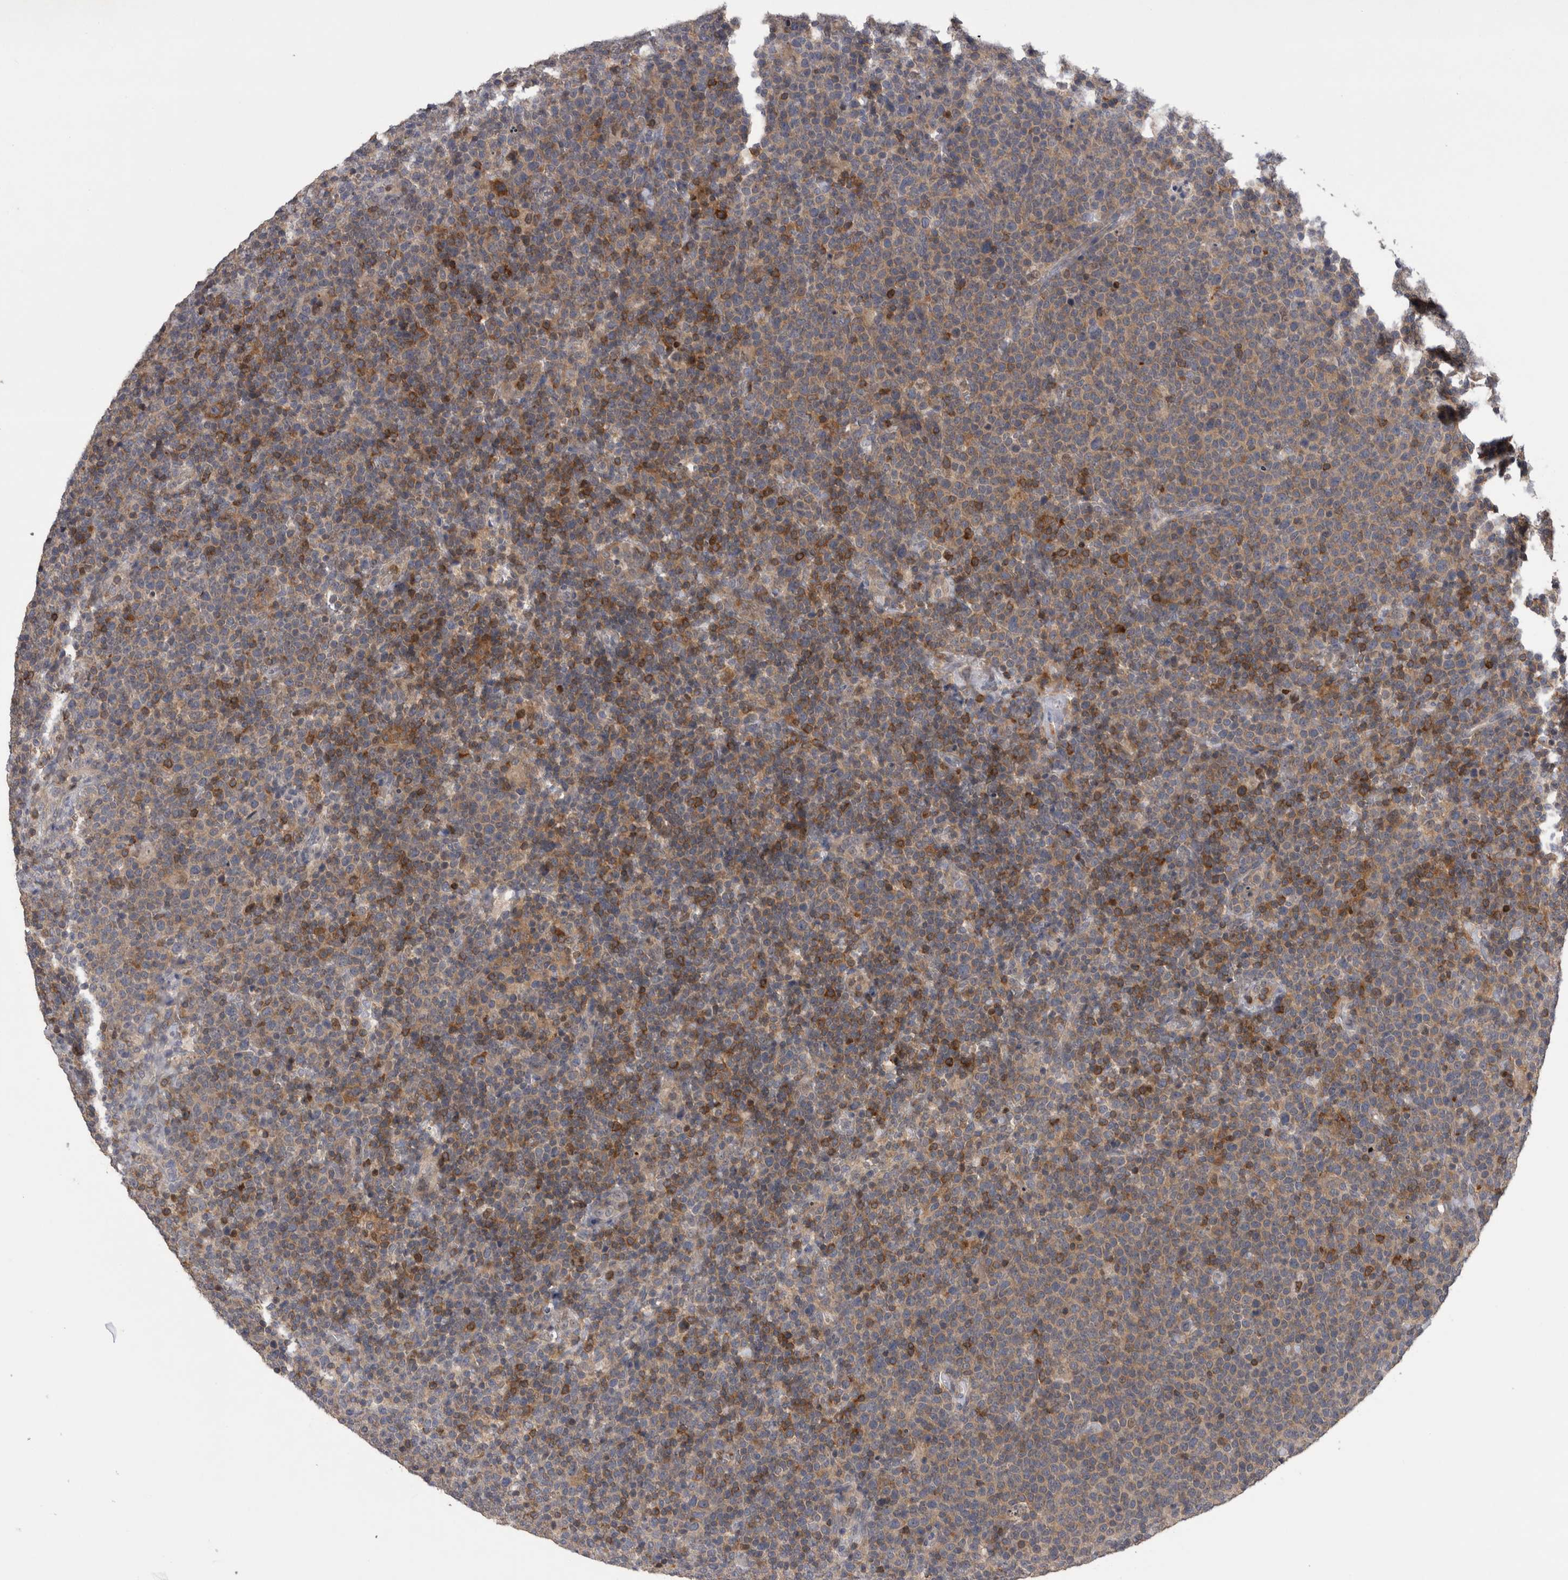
{"staining": {"intensity": "moderate", "quantity": "<25%", "location": "cytoplasmic/membranous"}, "tissue": "lymphoma", "cell_type": "Tumor cells", "image_type": "cancer", "snomed": [{"axis": "morphology", "description": "Malignant lymphoma, non-Hodgkin's type, High grade"}, {"axis": "topography", "description": "Lymph node"}], "caption": "Human malignant lymphoma, non-Hodgkin's type (high-grade) stained with a brown dye demonstrates moderate cytoplasmic/membranous positive staining in approximately <25% of tumor cells.", "gene": "NFATC2", "patient": {"sex": "male", "age": 61}}